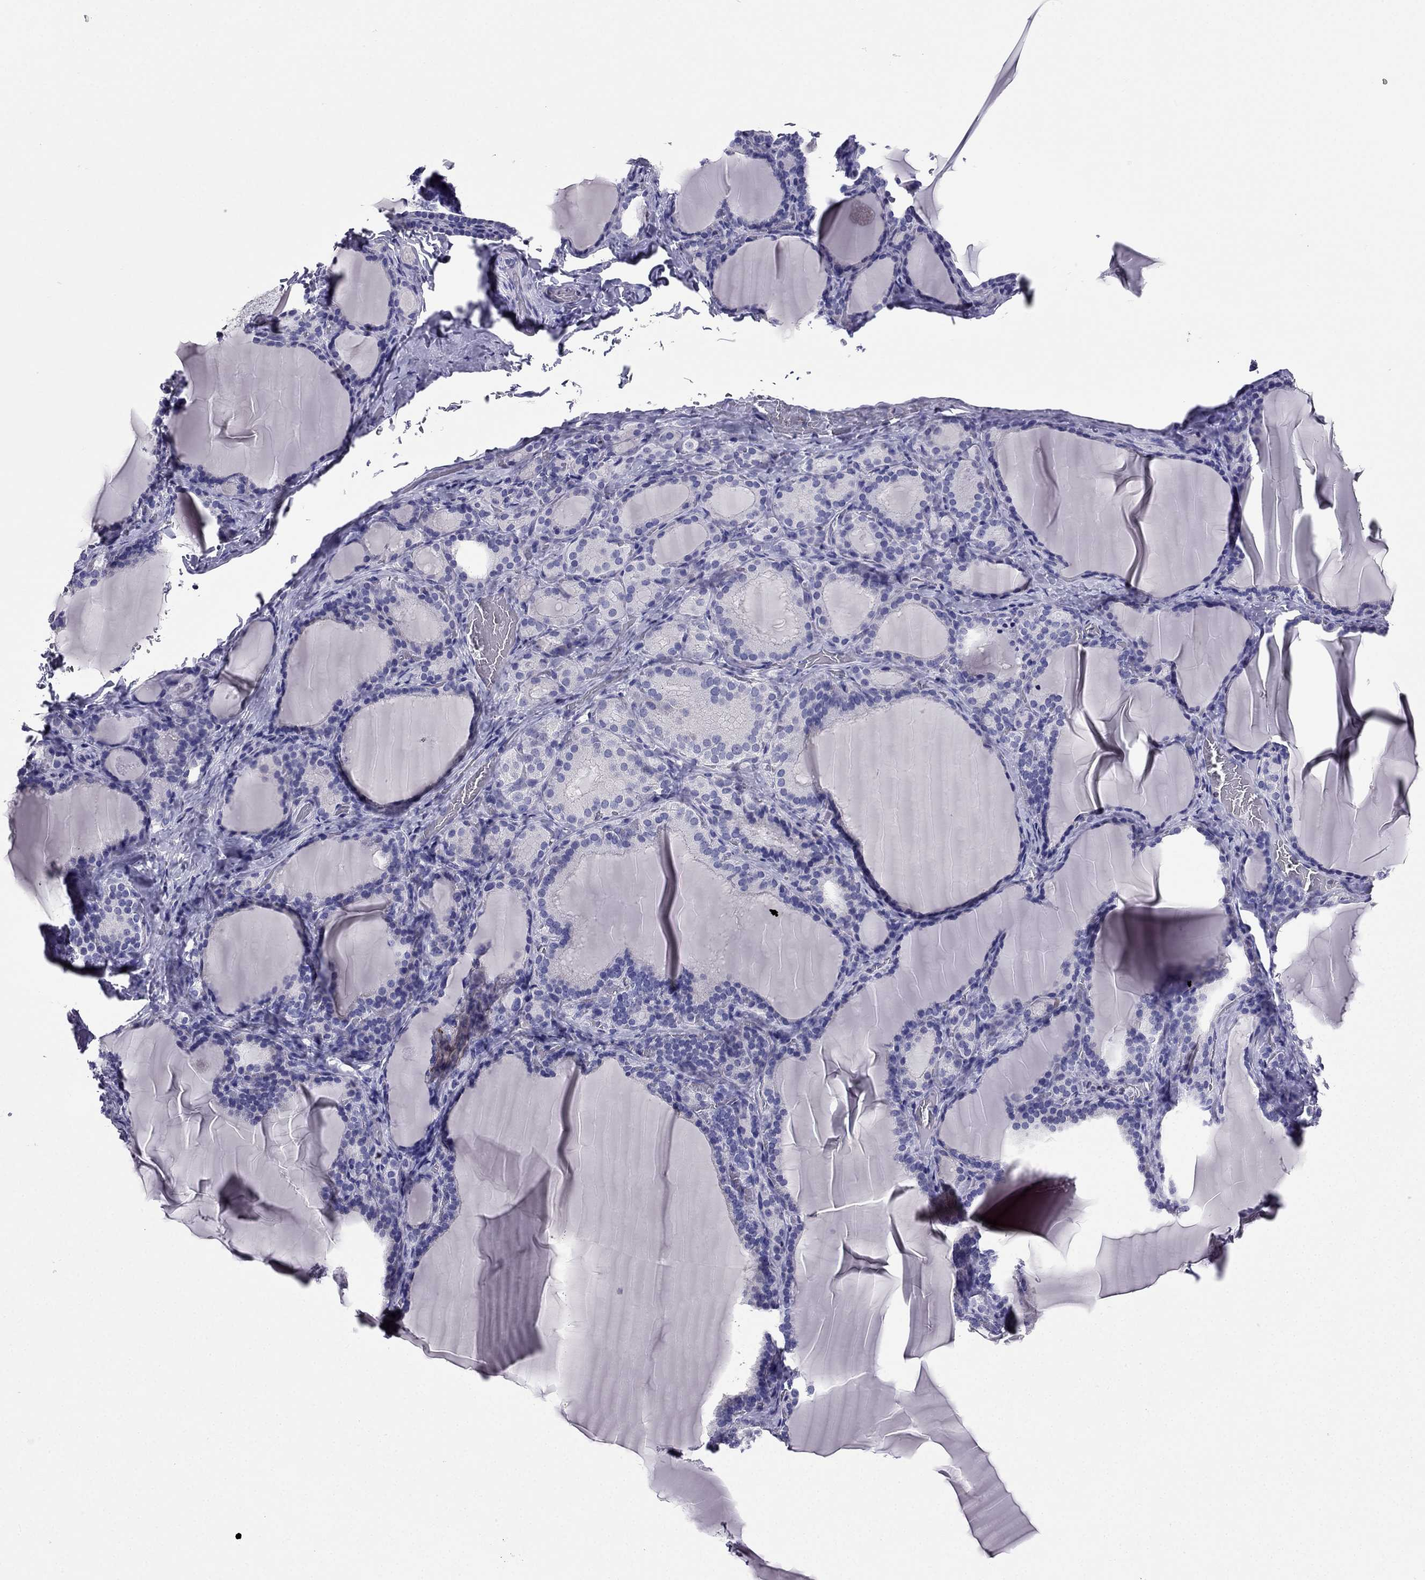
{"staining": {"intensity": "negative", "quantity": "none", "location": "none"}, "tissue": "thyroid gland", "cell_type": "Glandular cells", "image_type": "normal", "snomed": [{"axis": "morphology", "description": "Normal tissue, NOS"}, {"axis": "morphology", "description": "Hyperplasia, NOS"}, {"axis": "topography", "description": "Thyroid gland"}], "caption": "Human thyroid gland stained for a protein using IHC demonstrates no staining in glandular cells.", "gene": "ARID3A", "patient": {"sex": "female", "age": 27}}